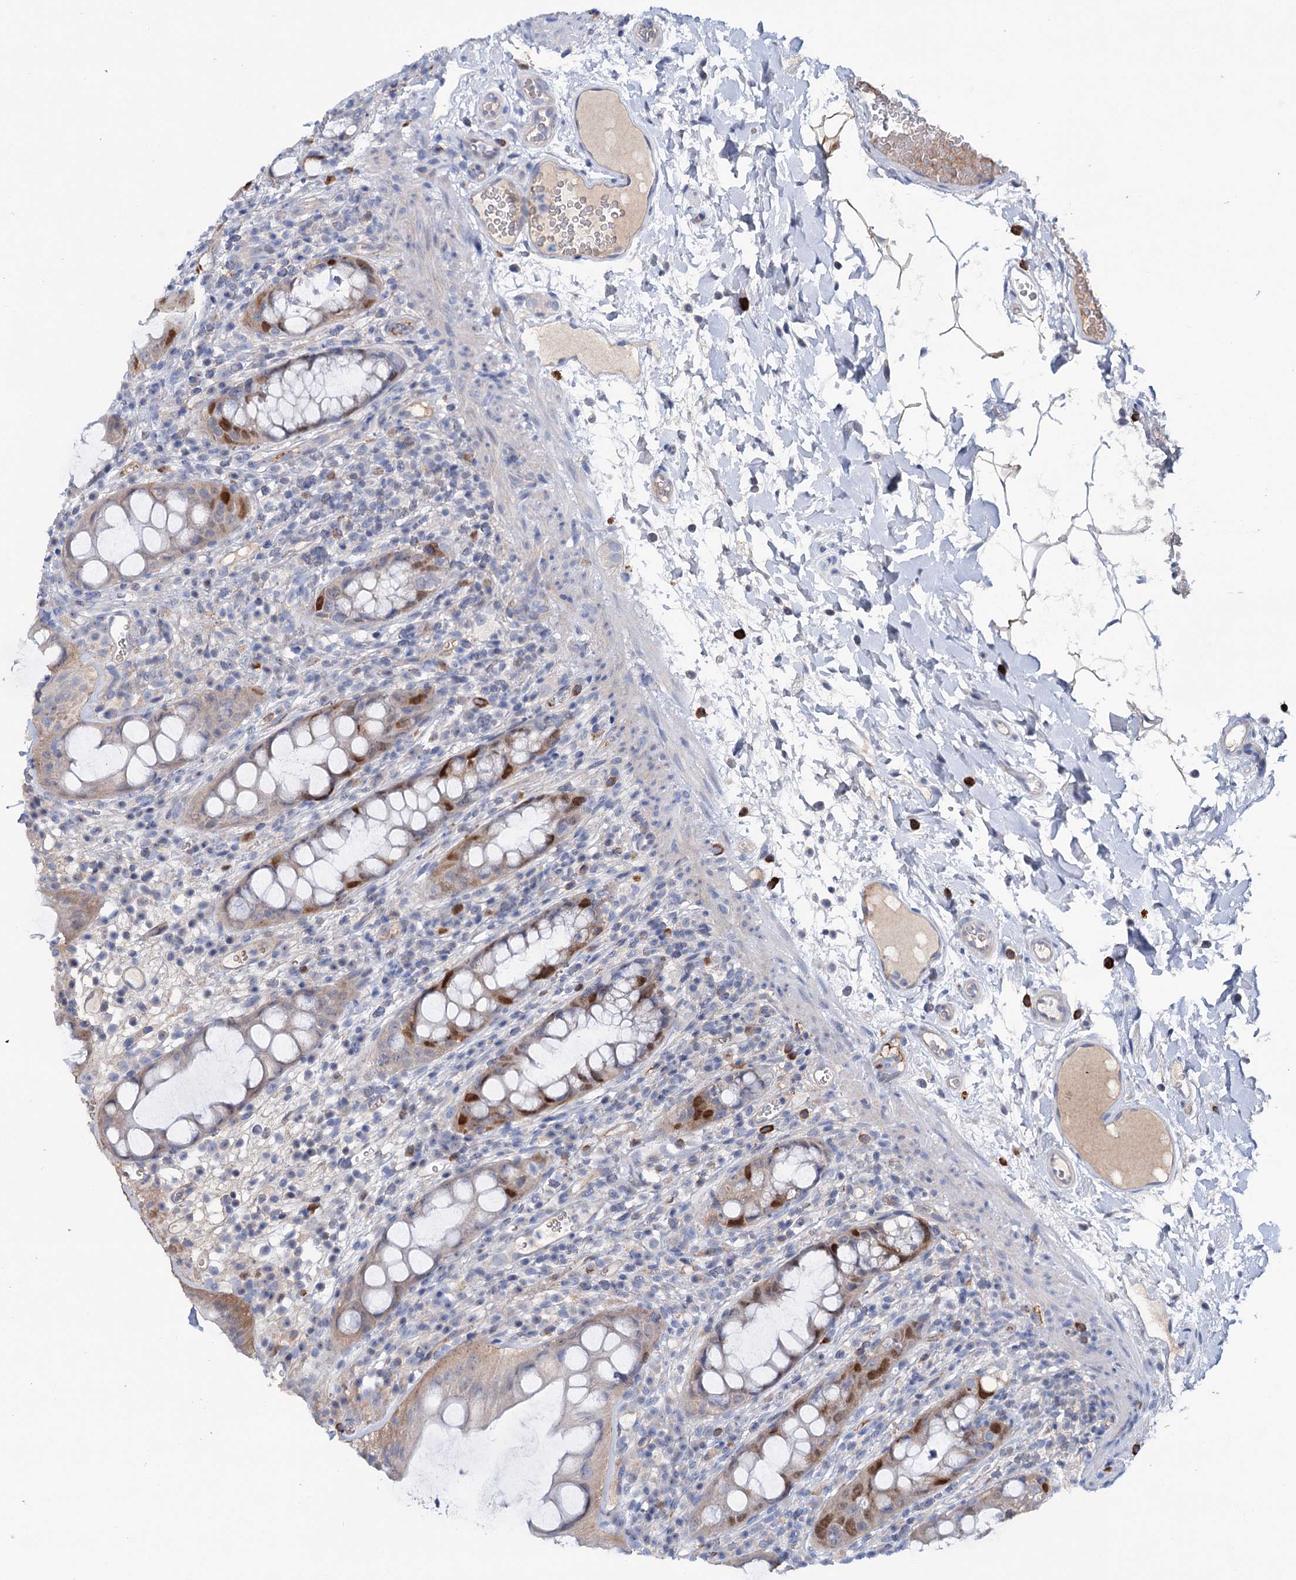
{"staining": {"intensity": "moderate", "quantity": "25%-75%", "location": "cytoplasmic/membranous,nuclear"}, "tissue": "rectum", "cell_type": "Glandular cells", "image_type": "normal", "snomed": [{"axis": "morphology", "description": "Normal tissue, NOS"}, {"axis": "topography", "description": "Rectum"}], "caption": "Protein staining of unremarkable rectum shows moderate cytoplasmic/membranous,nuclear positivity in approximately 25%-75% of glandular cells.", "gene": "FAM111B", "patient": {"sex": "female", "age": 57}}